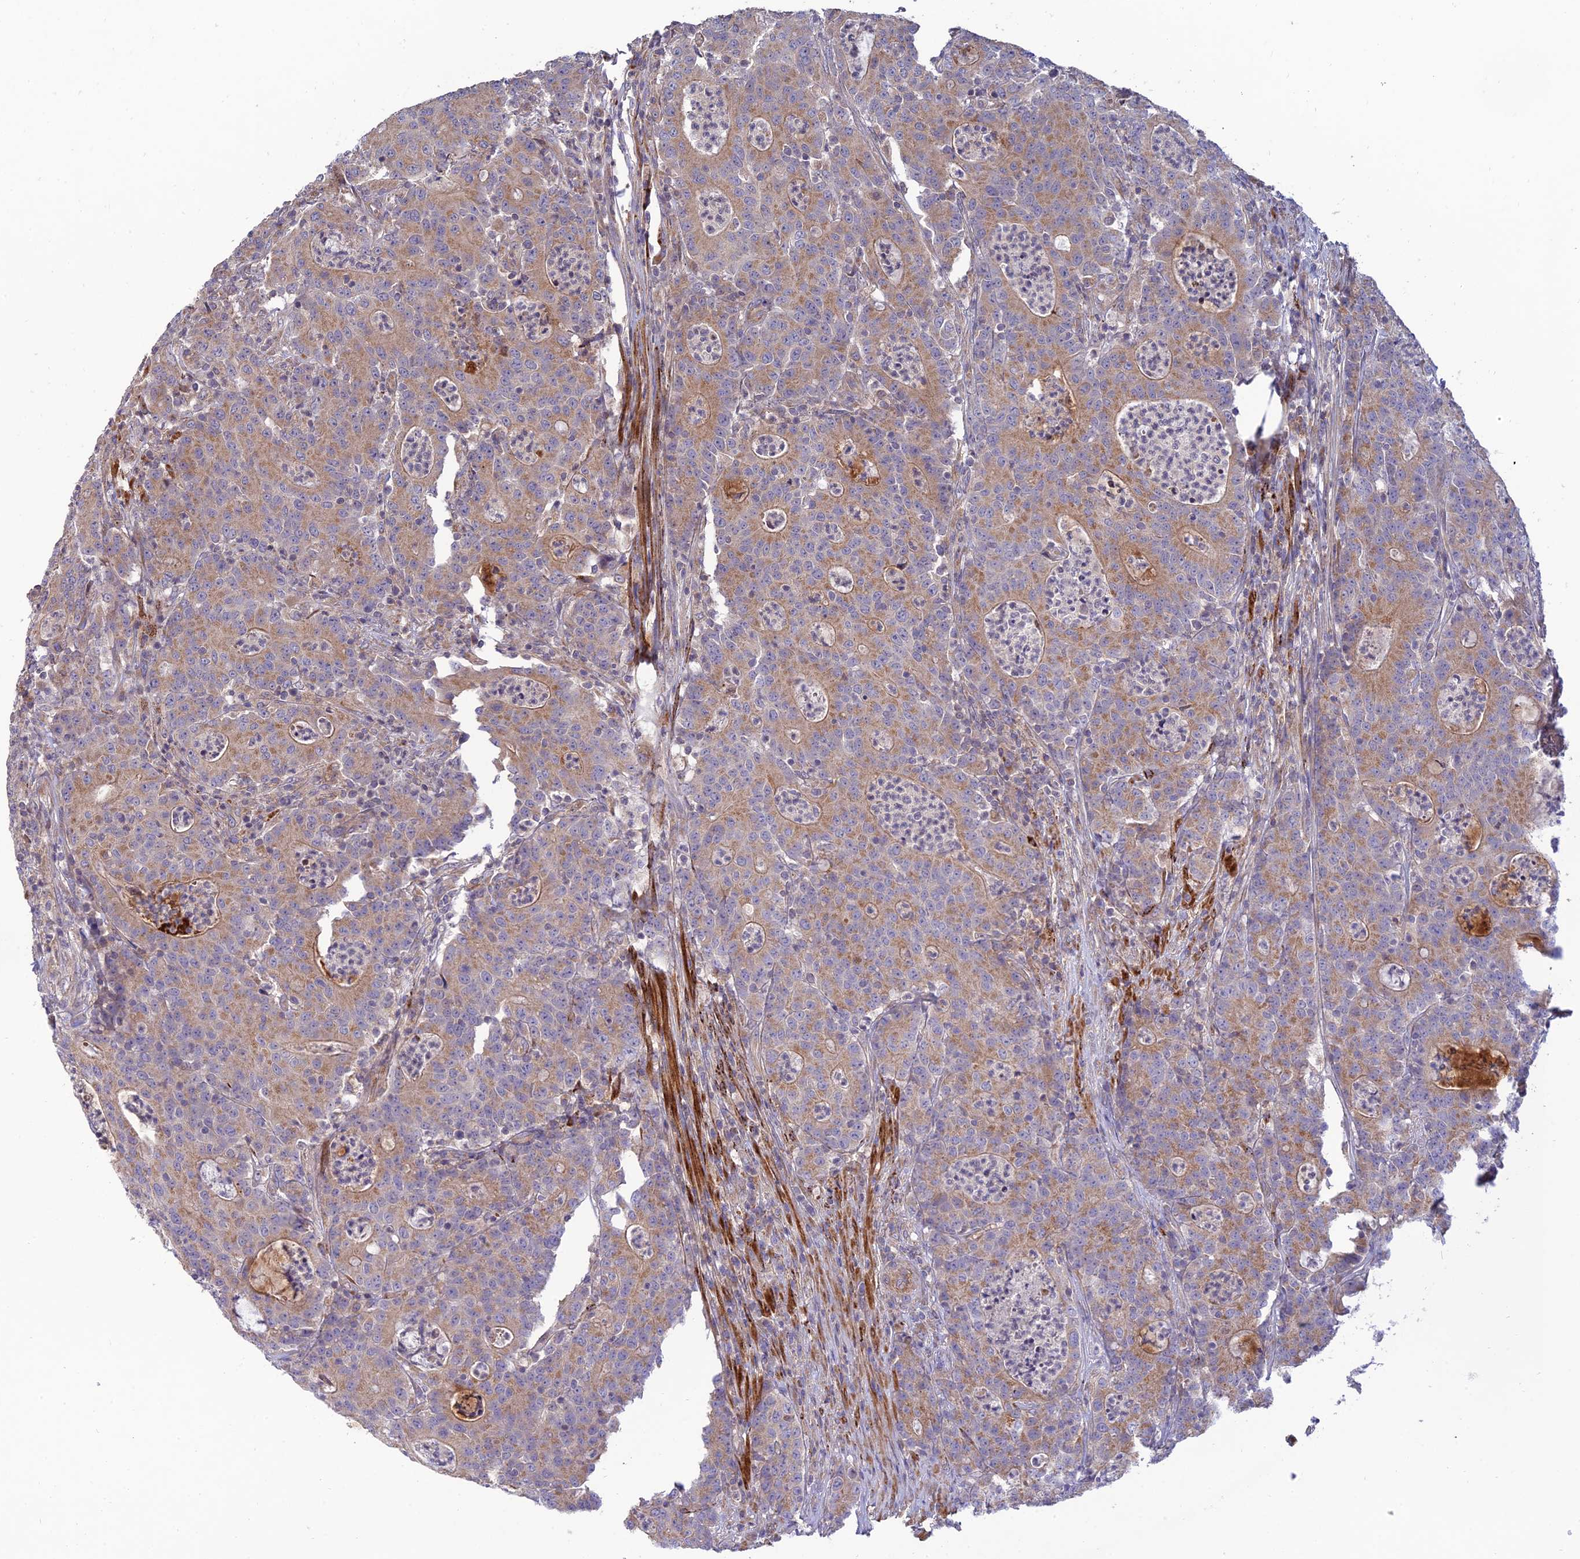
{"staining": {"intensity": "moderate", "quantity": ">75%", "location": "cytoplasmic/membranous"}, "tissue": "colorectal cancer", "cell_type": "Tumor cells", "image_type": "cancer", "snomed": [{"axis": "morphology", "description": "Adenocarcinoma, NOS"}, {"axis": "topography", "description": "Colon"}], "caption": "Tumor cells exhibit medium levels of moderate cytoplasmic/membranous expression in about >75% of cells in human colorectal cancer (adenocarcinoma).", "gene": "C3orf20", "patient": {"sex": "male", "age": 83}}